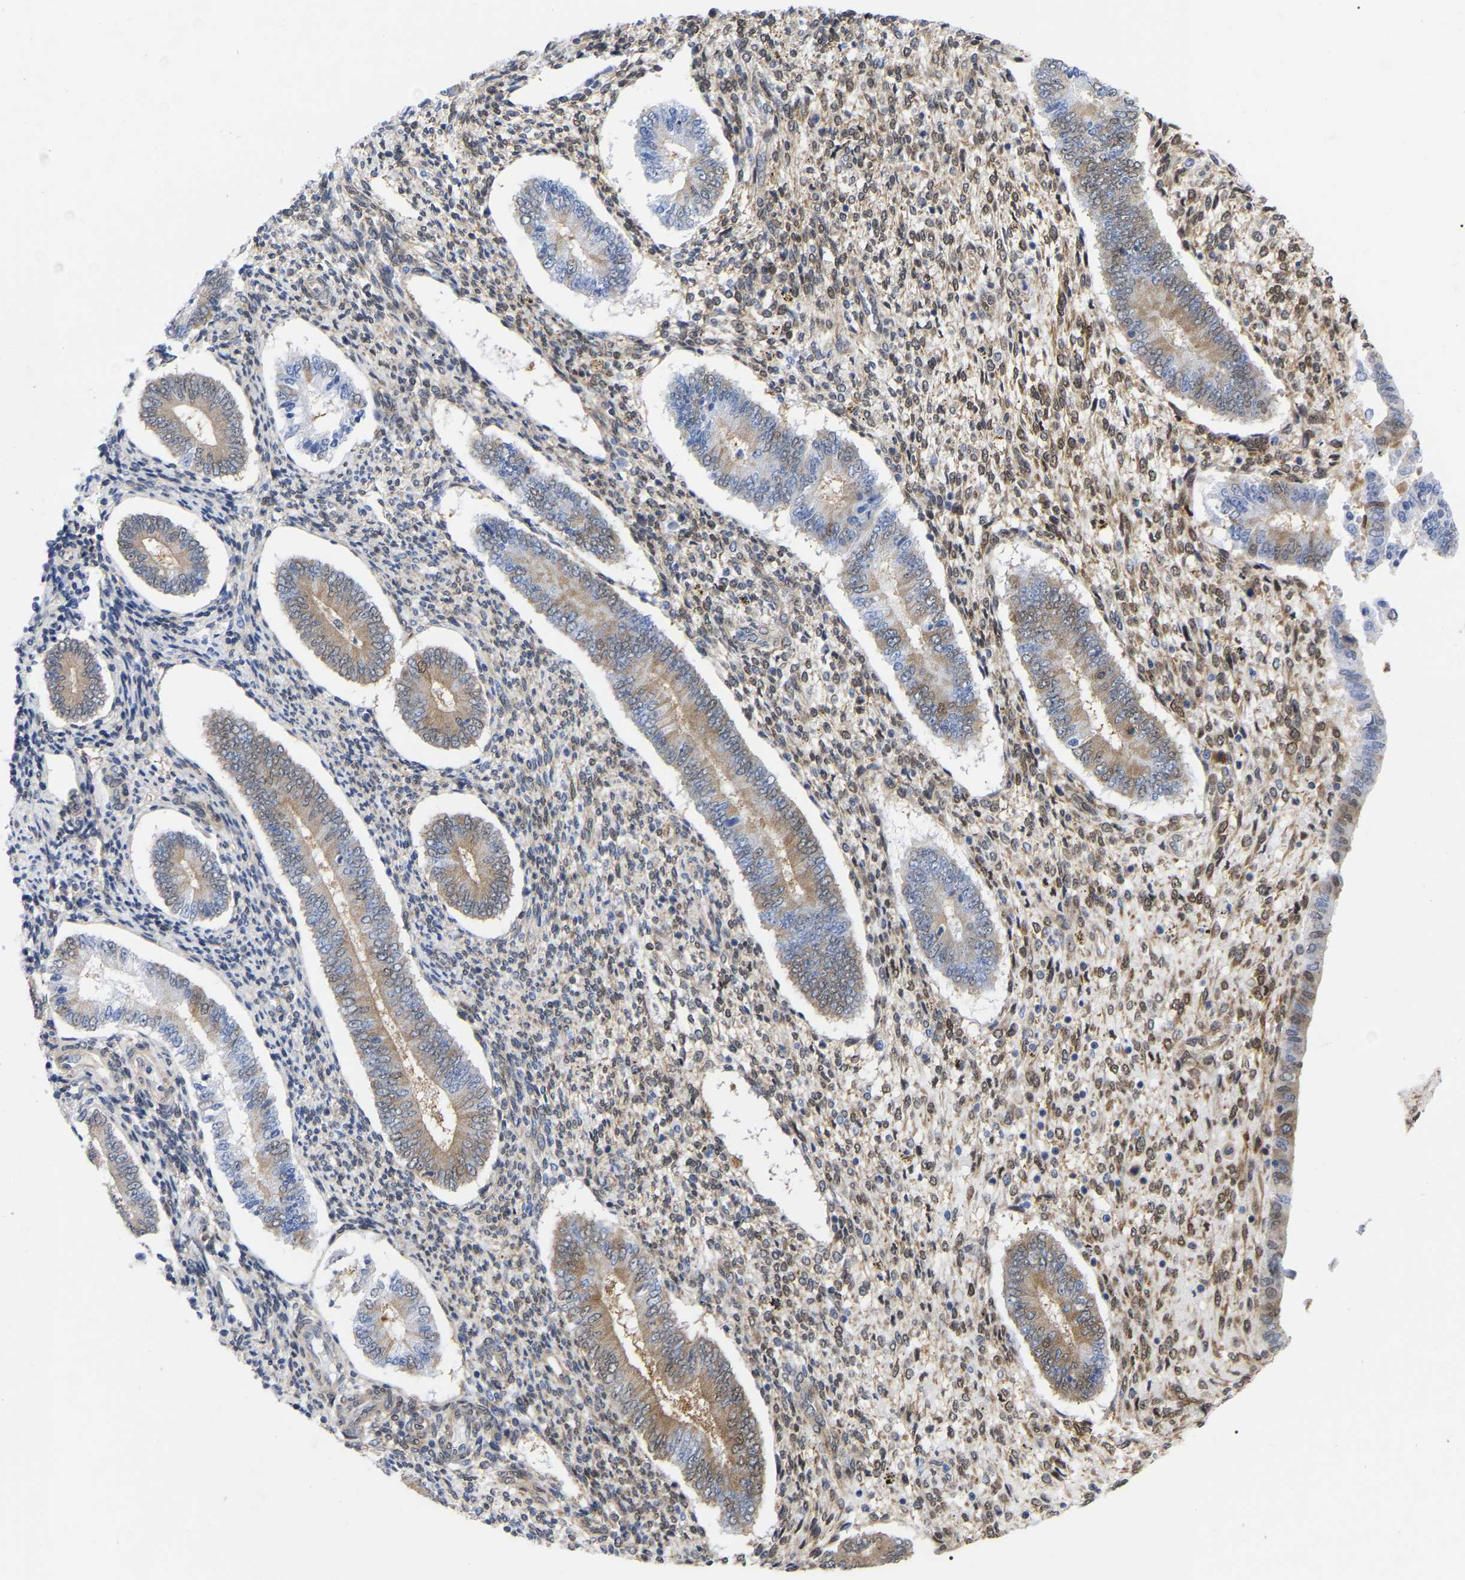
{"staining": {"intensity": "weak", "quantity": ">75%", "location": "cytoplasmic/membranous"}, "tissue": "endometrium", "cell_type": "Cells in endometrial stroma", "image_type": "normal", "snomed": [{"axis": "morphology", "description": "Normal tissue, NOS"}, {"axis": "topography", "description": "Endometrium"}], "caption": "Cells in endometrial stroma exhibit low levels of weak cytoplasmic/membranous expression in approximately >75% of cells in unremarkable endometrium. (DAB (3,3'-diaminobenzidine) IHC, brown staining for protein, blue staining for nuclei).", "gene": "UBE4B", "patient": {"sex": "female", "age": 42}}